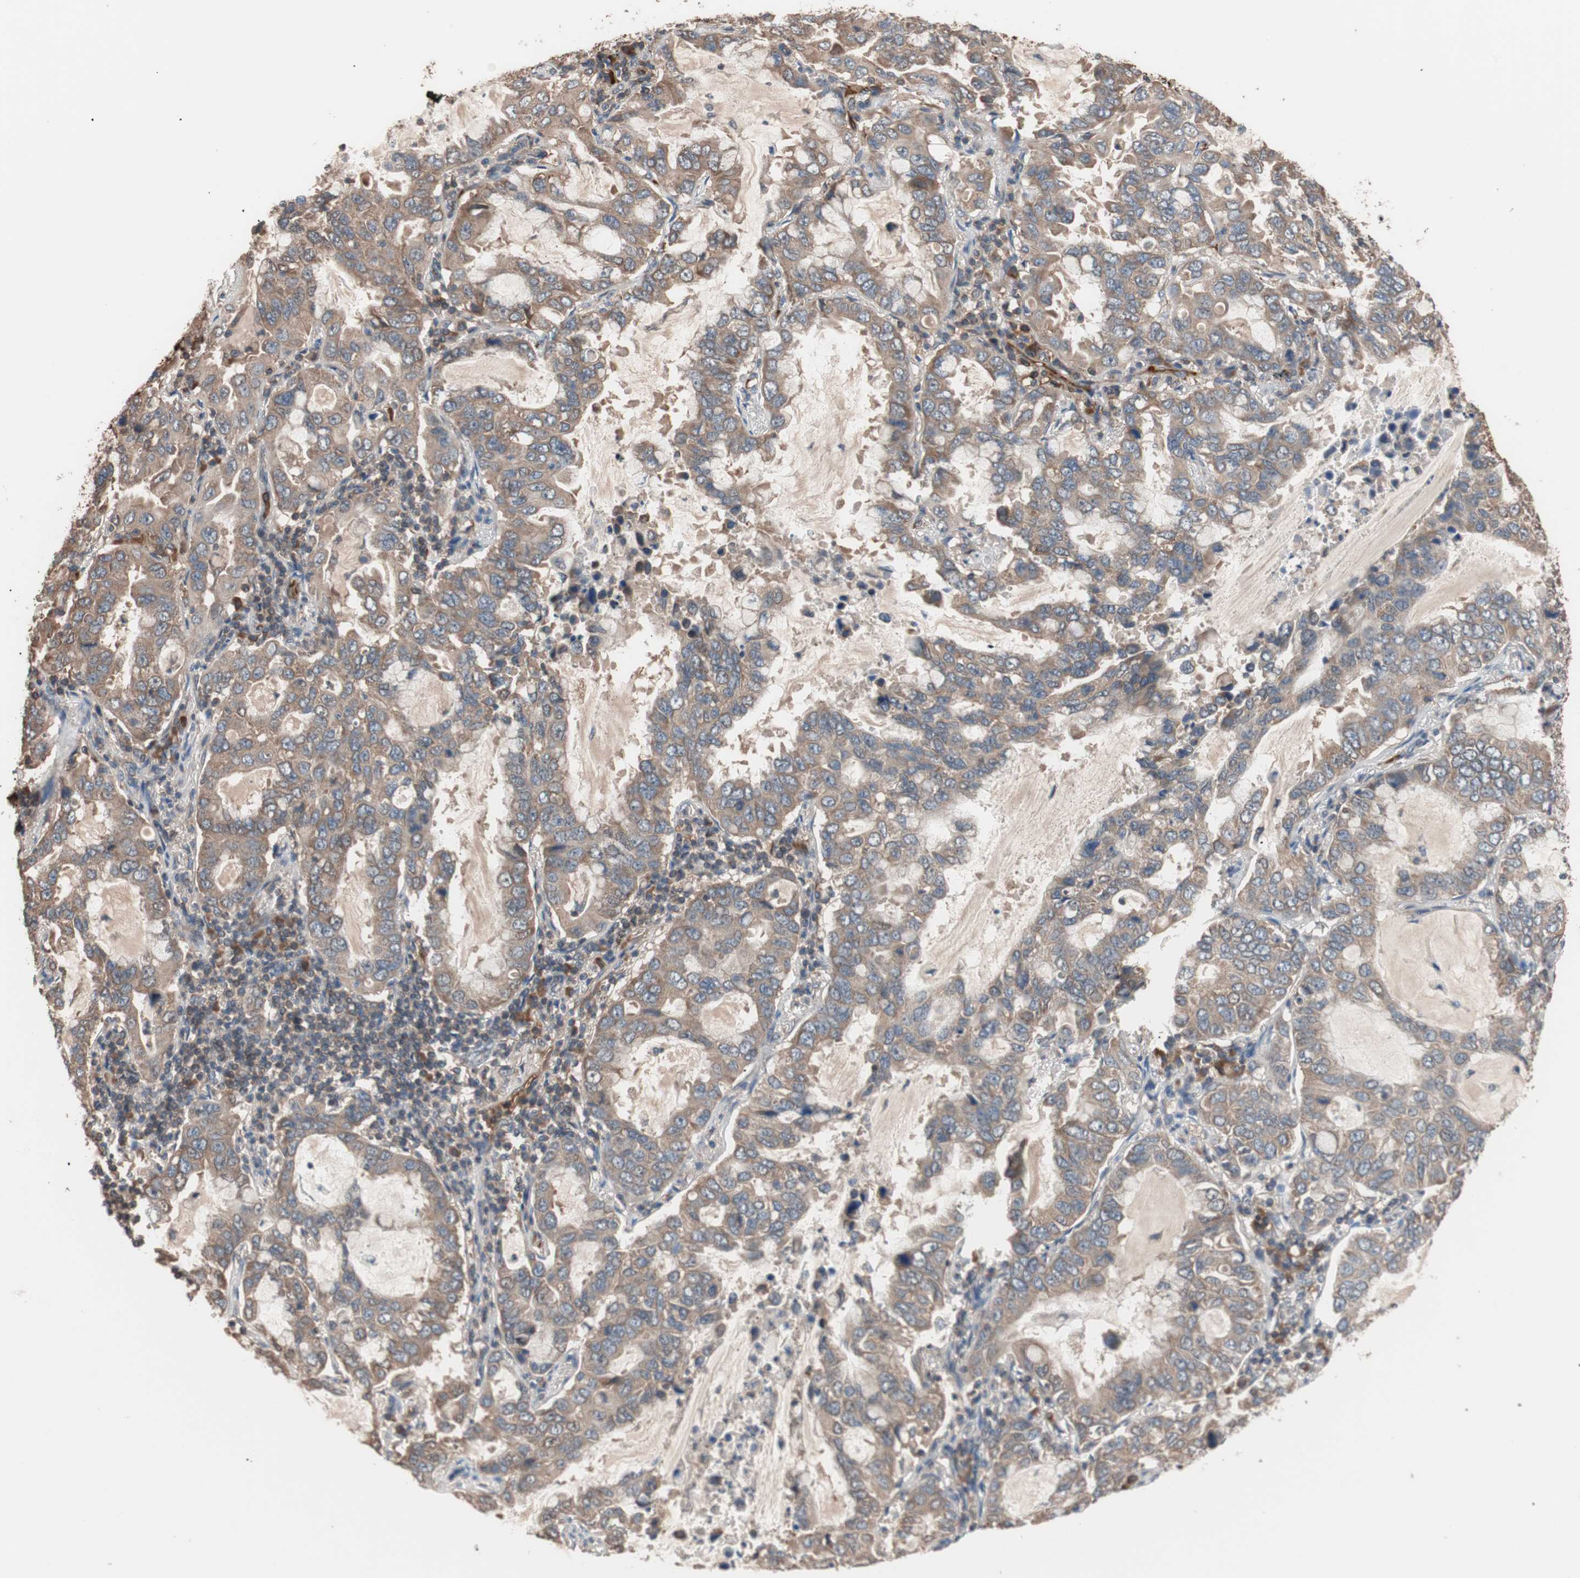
{"staining": {"intensity": "moderate", "quantity": ">75%", "location": "cytoplasmic/membranous"}, "tissue": "lung cancer", "cell_type": "Tumor cells", "image_type": "cancer", "snomed": [{"axis": "morphology", "description": "Adenocarcinoma, NOS"}, {"axis": "topography", "description": "Lung"}], "caption": "A brown stain shows moderate cytoplasmic/membranous staining of a protein in lung cancer (adenocarcinoma) tumor cells. (DAB (3,3'-diaminobenzidine) IHC, brown staining for protein, blue staining for nuclei).", "gene": "GLYCTK", "patient": {"sex": "male", "age": 64}}